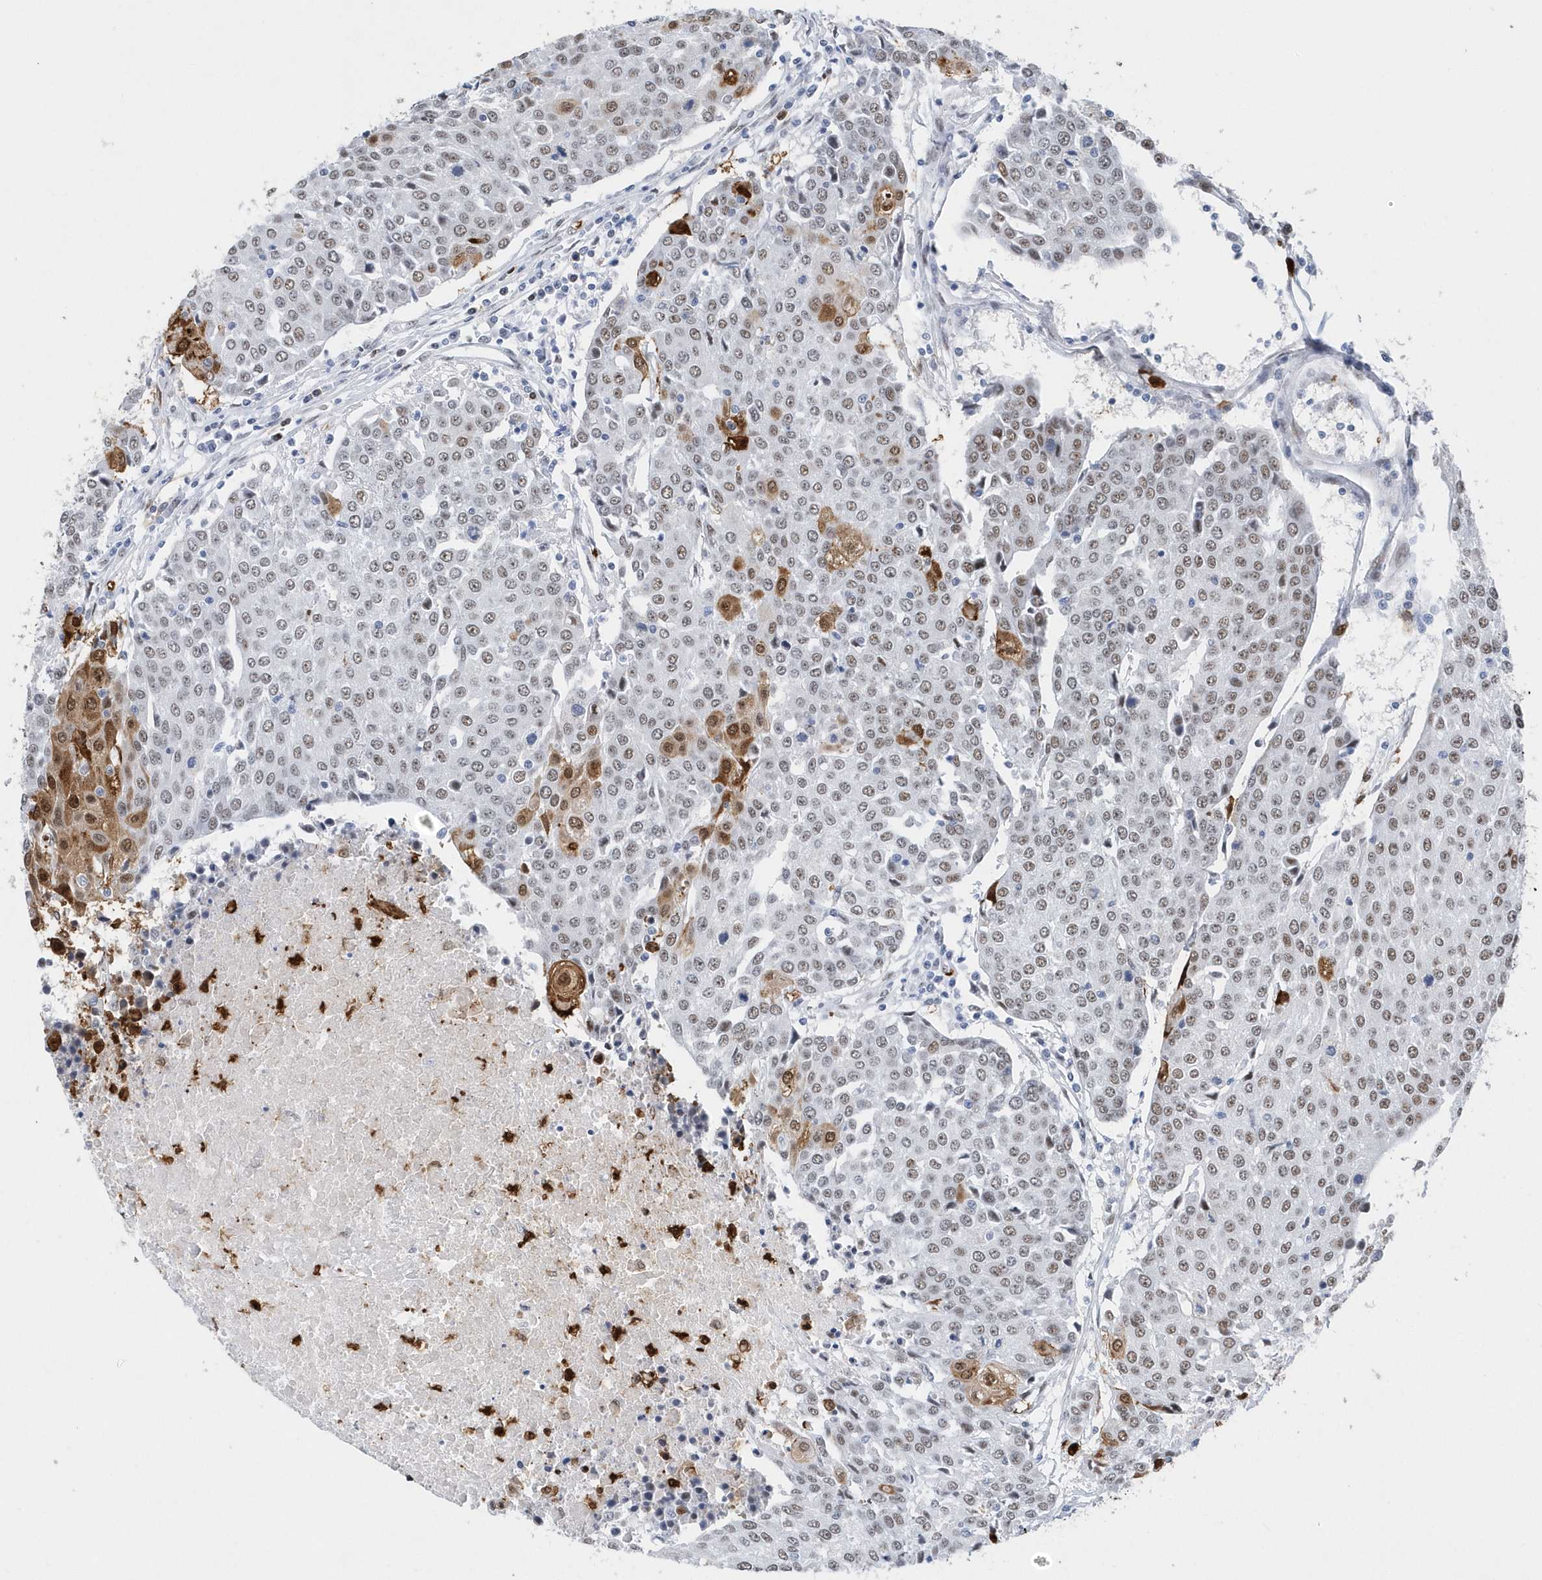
{"staining": {"intensity": "moderate", "quantity": "<25%", "location": "cytoplasmic/membranous,nuclear"}, "tissue": "urothelial cancer", "cell_type": "Tumor cells", "image_type": "cancer", "snomed": [{"axis": "morphology", "description": "Urothelial carcinoma, High grade"}, {"axis": "topography", "description": "Urinary bladder"}], "caption": "Protein staining of urothelial cancer tissue reveals moderate cytoplasmic/membranous and nuclear positivity in about <25% of tumor cells.", "gene": "RPP30", "patient": {"sex": "female", "age": 85}}